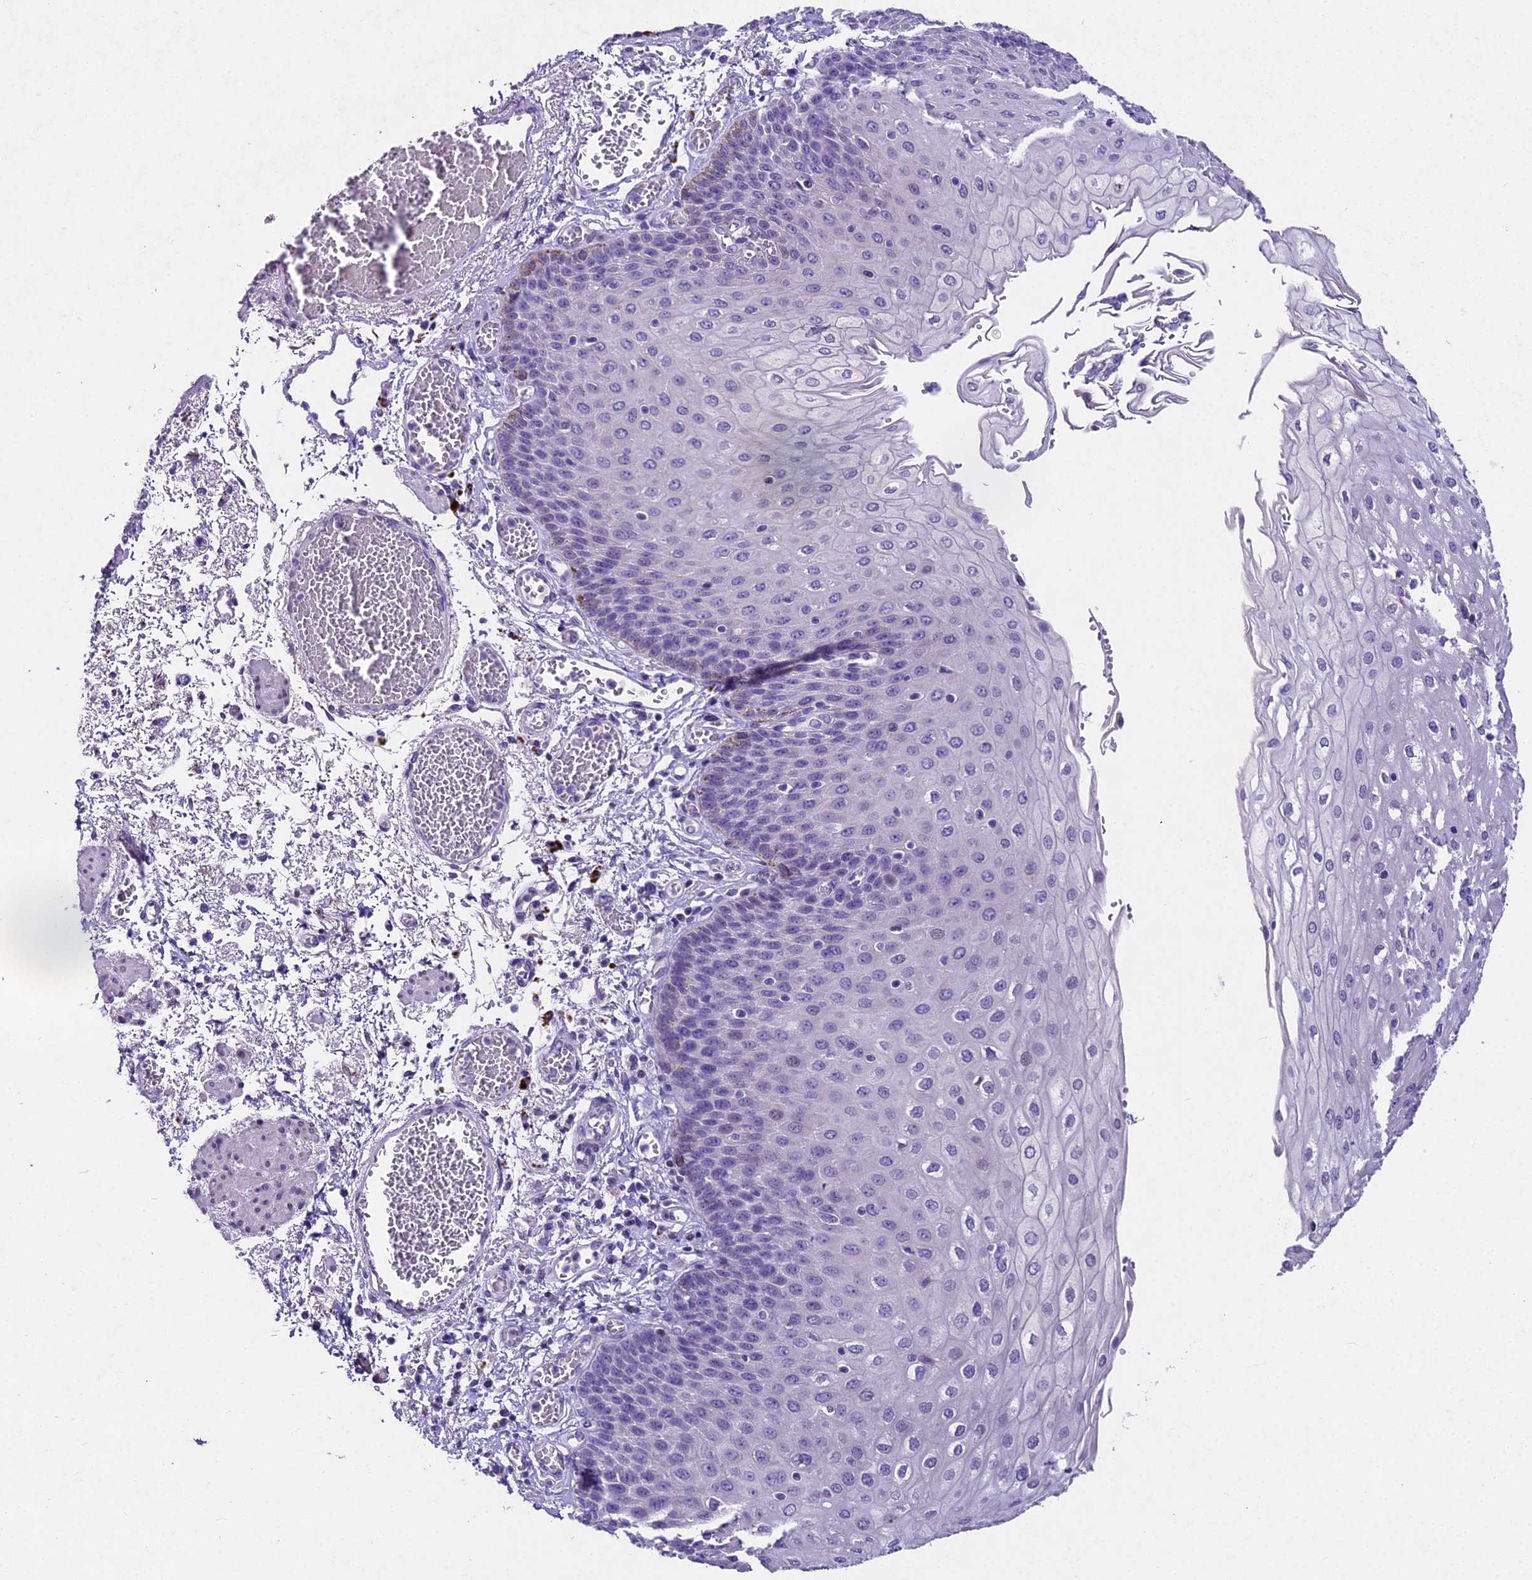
{"staining": {"intensity": "negative", "quantity": "none", "location": "none"}, "tissue": "esophagus", "cell_type": "Squamous epithelial cells", "image_type": "normal", "snomed": [{"axis": "morphology", "description": "Normal tissue, NOS"}, {"axis": "topography", "description": "Esophagus"}], "caption": "Squamous epithelial cells are negative for protein expression in unremarkable human esophagus. Brightfield microscopy of immunohistochemistry stained with DAB (3,3'-diaminobenzidine) (brown) and hematoxylin (blue), captured at high magnification.", "gene": "IFT140", "patient": {"sex": "male", "age": 81}}